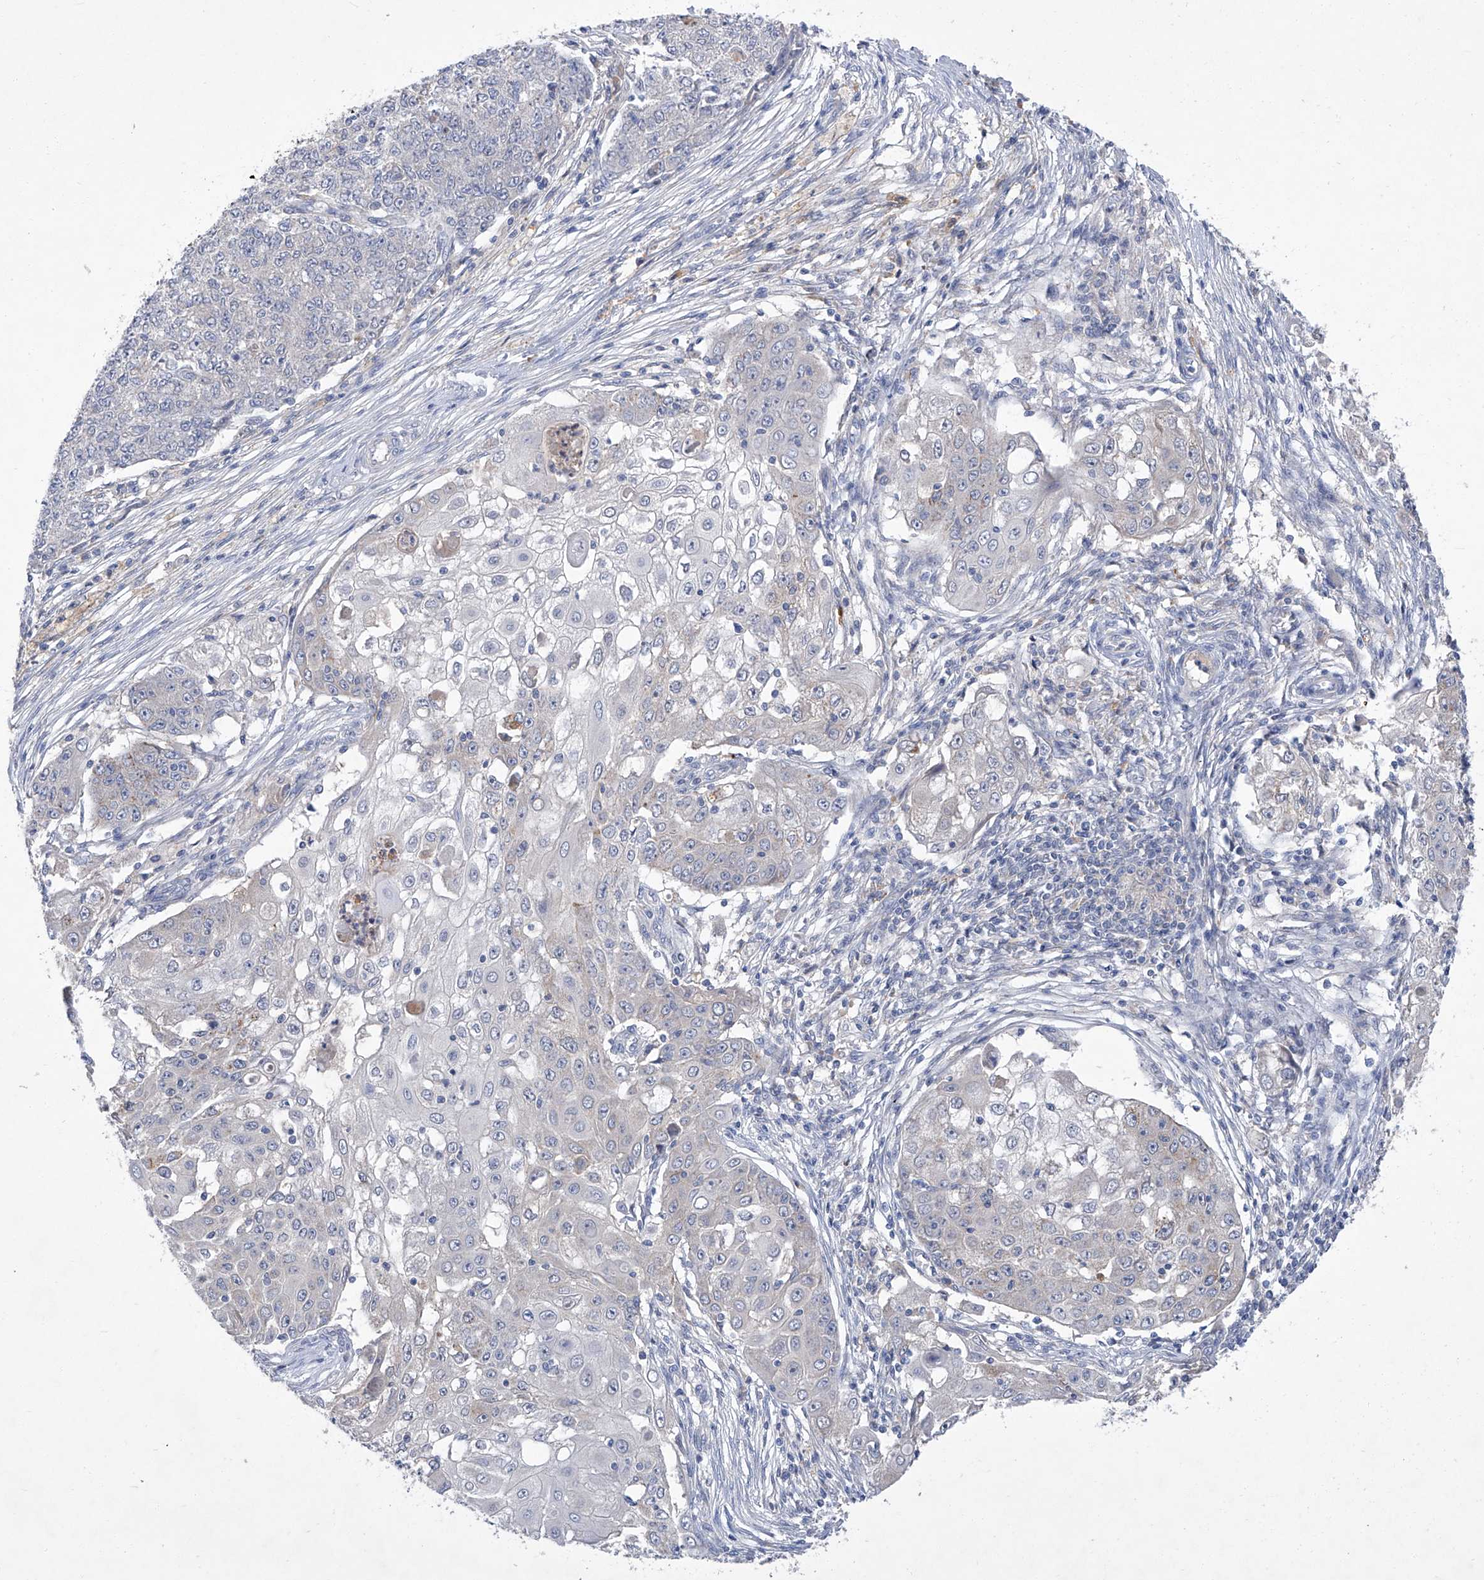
{"staining": {"intensity": "negative", "quantity": "none", "location": "none"}, "tissue": "ovarian cancer", "cell_type": "Tumor cells", "image_type": "cancer", "snomed": [{"axis": "morphology", "description": "Carcinoma, endometroid"}, {"axis": "topography", "description": "Ovary"}], "caption": "Ovarian cancer (endometroid carcinoma) was stained to show a protein in brown. There is no significant expression in tumor cells.", "gene": "SBK2", "patient": {"sex": "female", "age": 42}}